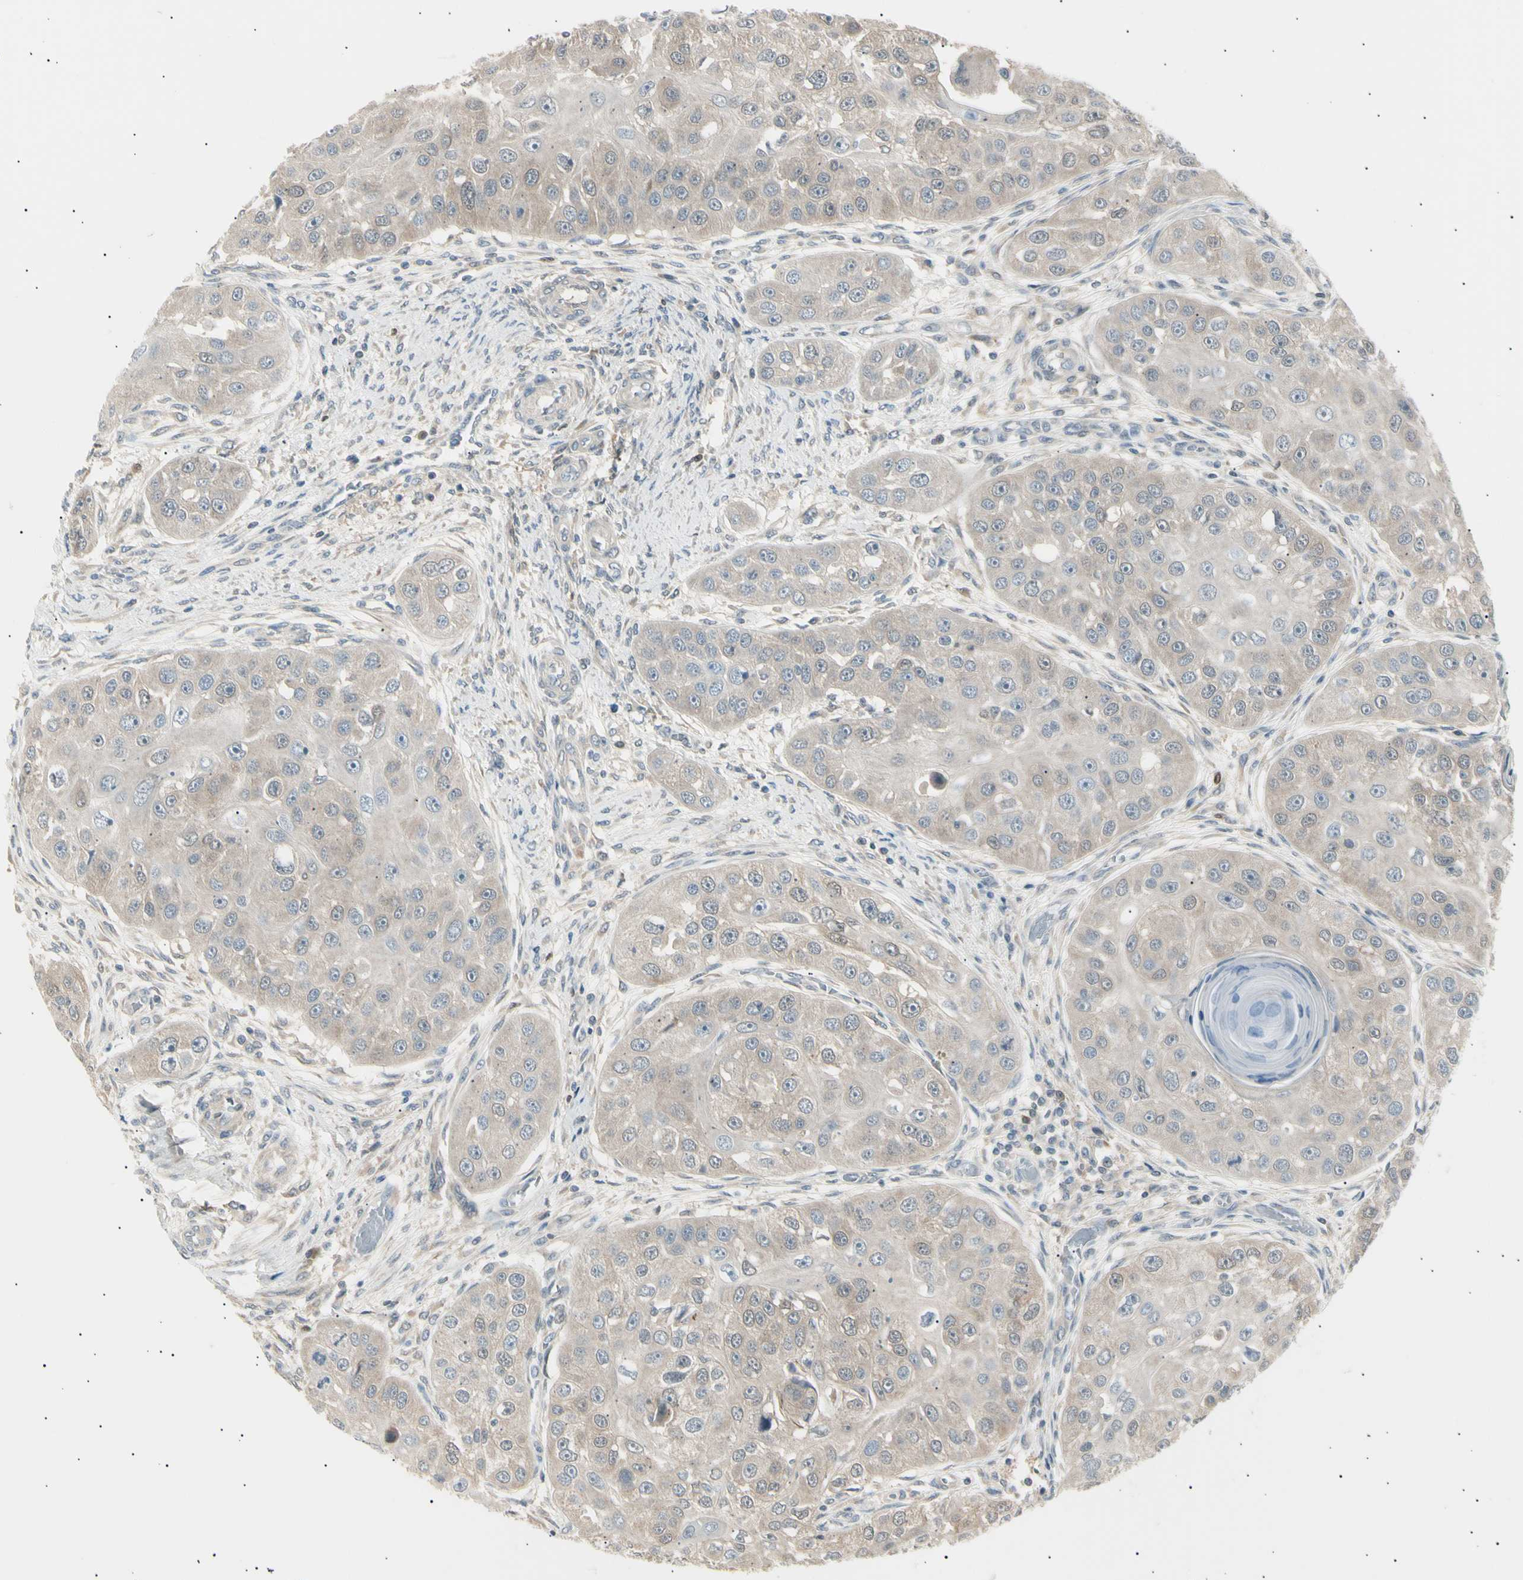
{"staining": {"intensity": "weak", "quantity": ">75%", "location": "cytoplasmic/membranous"}, "tissue": "head and neck cancer", "cell_type": "Tumor cells", "image_type": "cancer", "snomed": [{"axis": "morphology", "description": "Normal tissue, NOS"}, {"axis": "morphology", "description": "Squamous cell carcinoma, NOS"}, {"axis": "topography", "description": "Skeletal muscle"}, {"axis": "topography", "description": "Head-Neck"}], "caption": "A brown stain highlights weak cytoplasmic/membranous positivity of a protein in human head and neck cancer (squamous cell carcinoma) tumor cells.", "gene": "LHPP", "patient": {"sex": "male", "age": 51}}